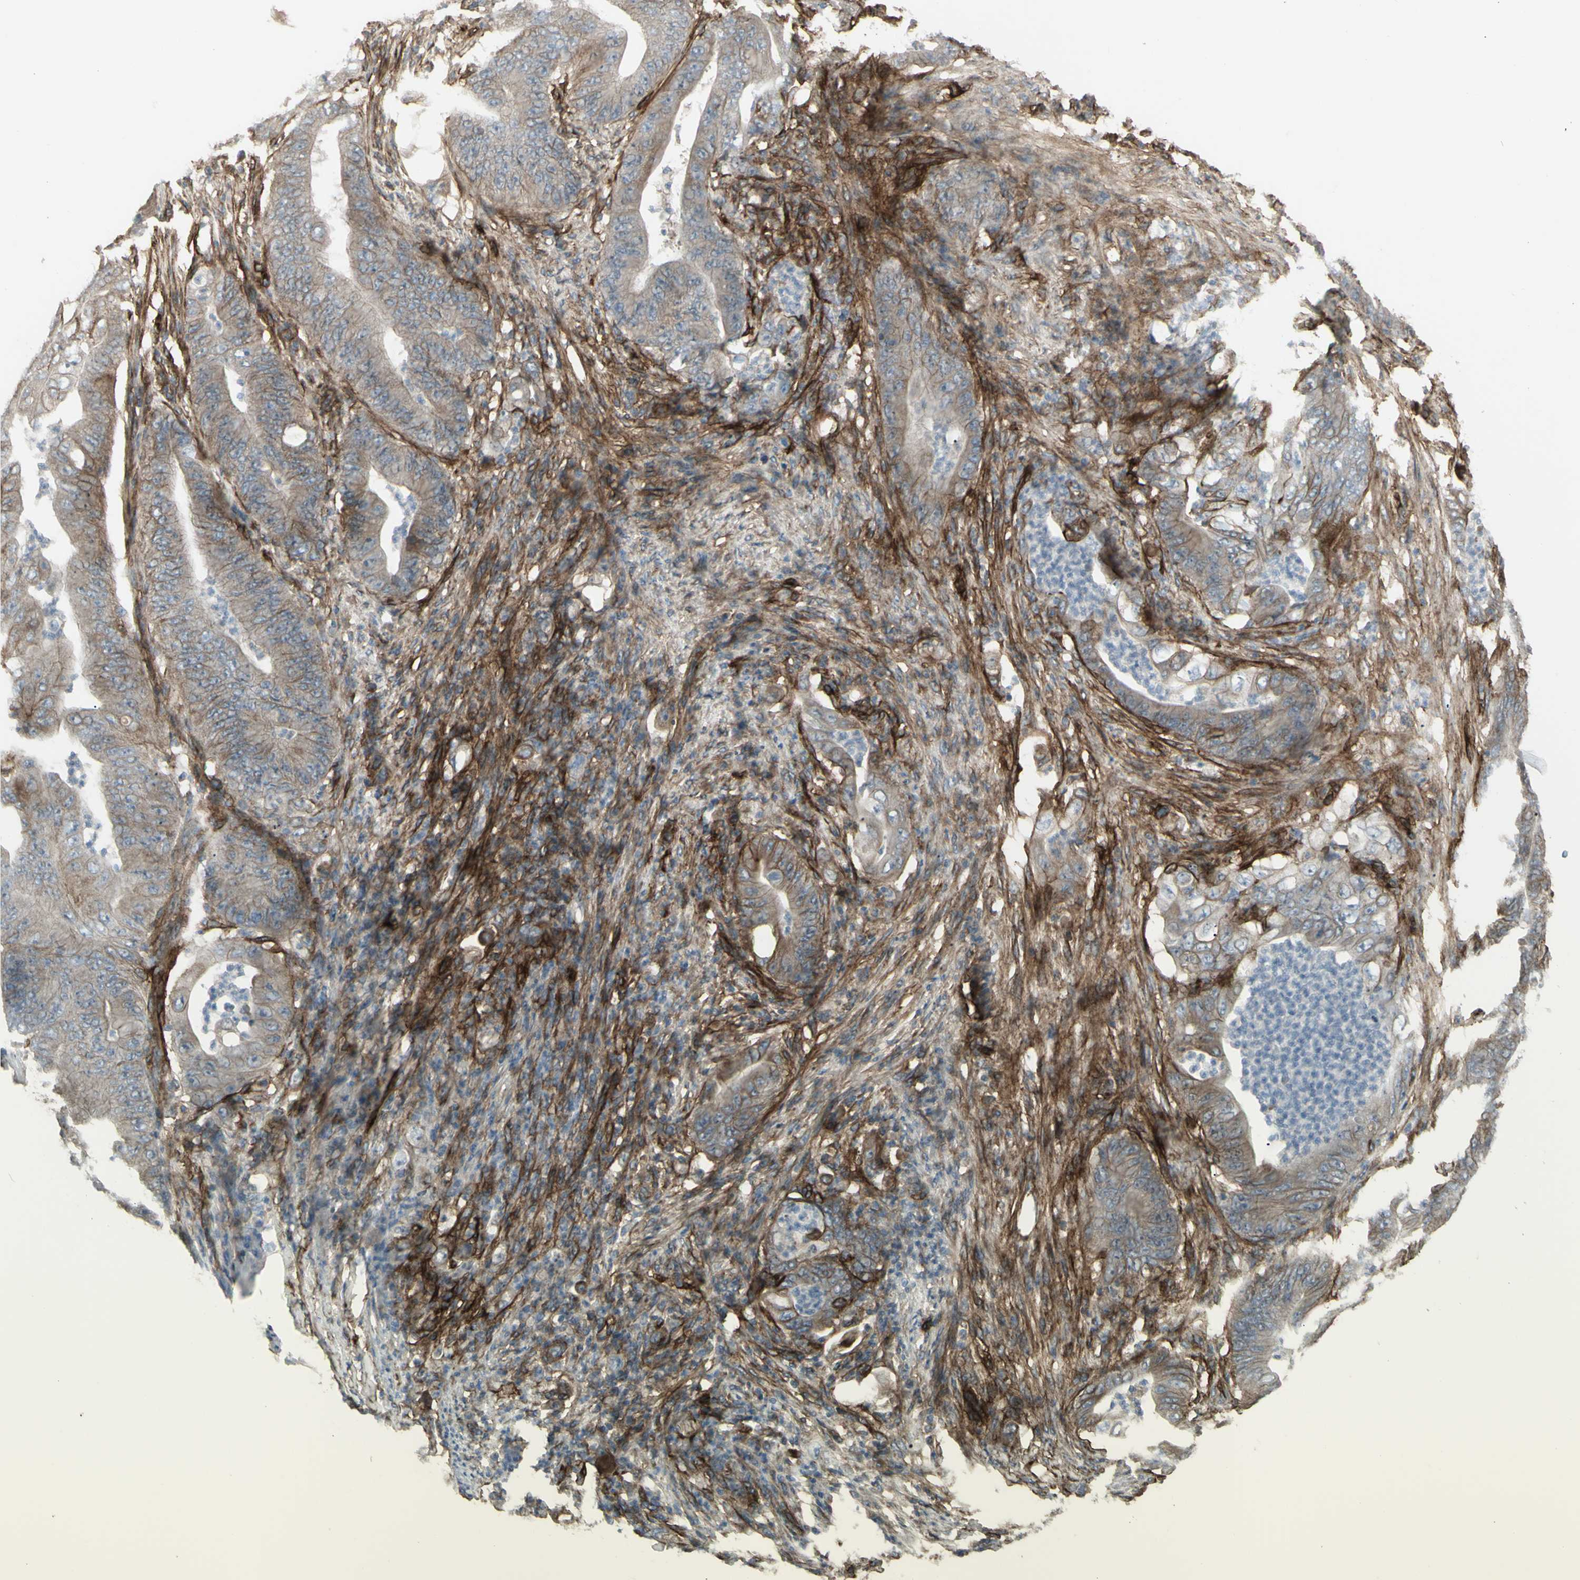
{"staining": {"intensity": "moderate", "quantity": "25%-75%", "location": "cytoplasmic/membranous"}, "tissue": "stomach cancer", "cell_type": "Tumor cells", "image_type": "cancer", "snomed": [{"axis": "morphology", "description": "Adenocarcinoma, NOS"}, {"axis": "topography", "description": "Stomach"}], "caption": "Human stomach cancer (adenocarcinoma) stained with a protein marker exhibits moderate staining in tumor cells.", "gene": "CD276", "patient": {"sex": "female", "age": 73}}